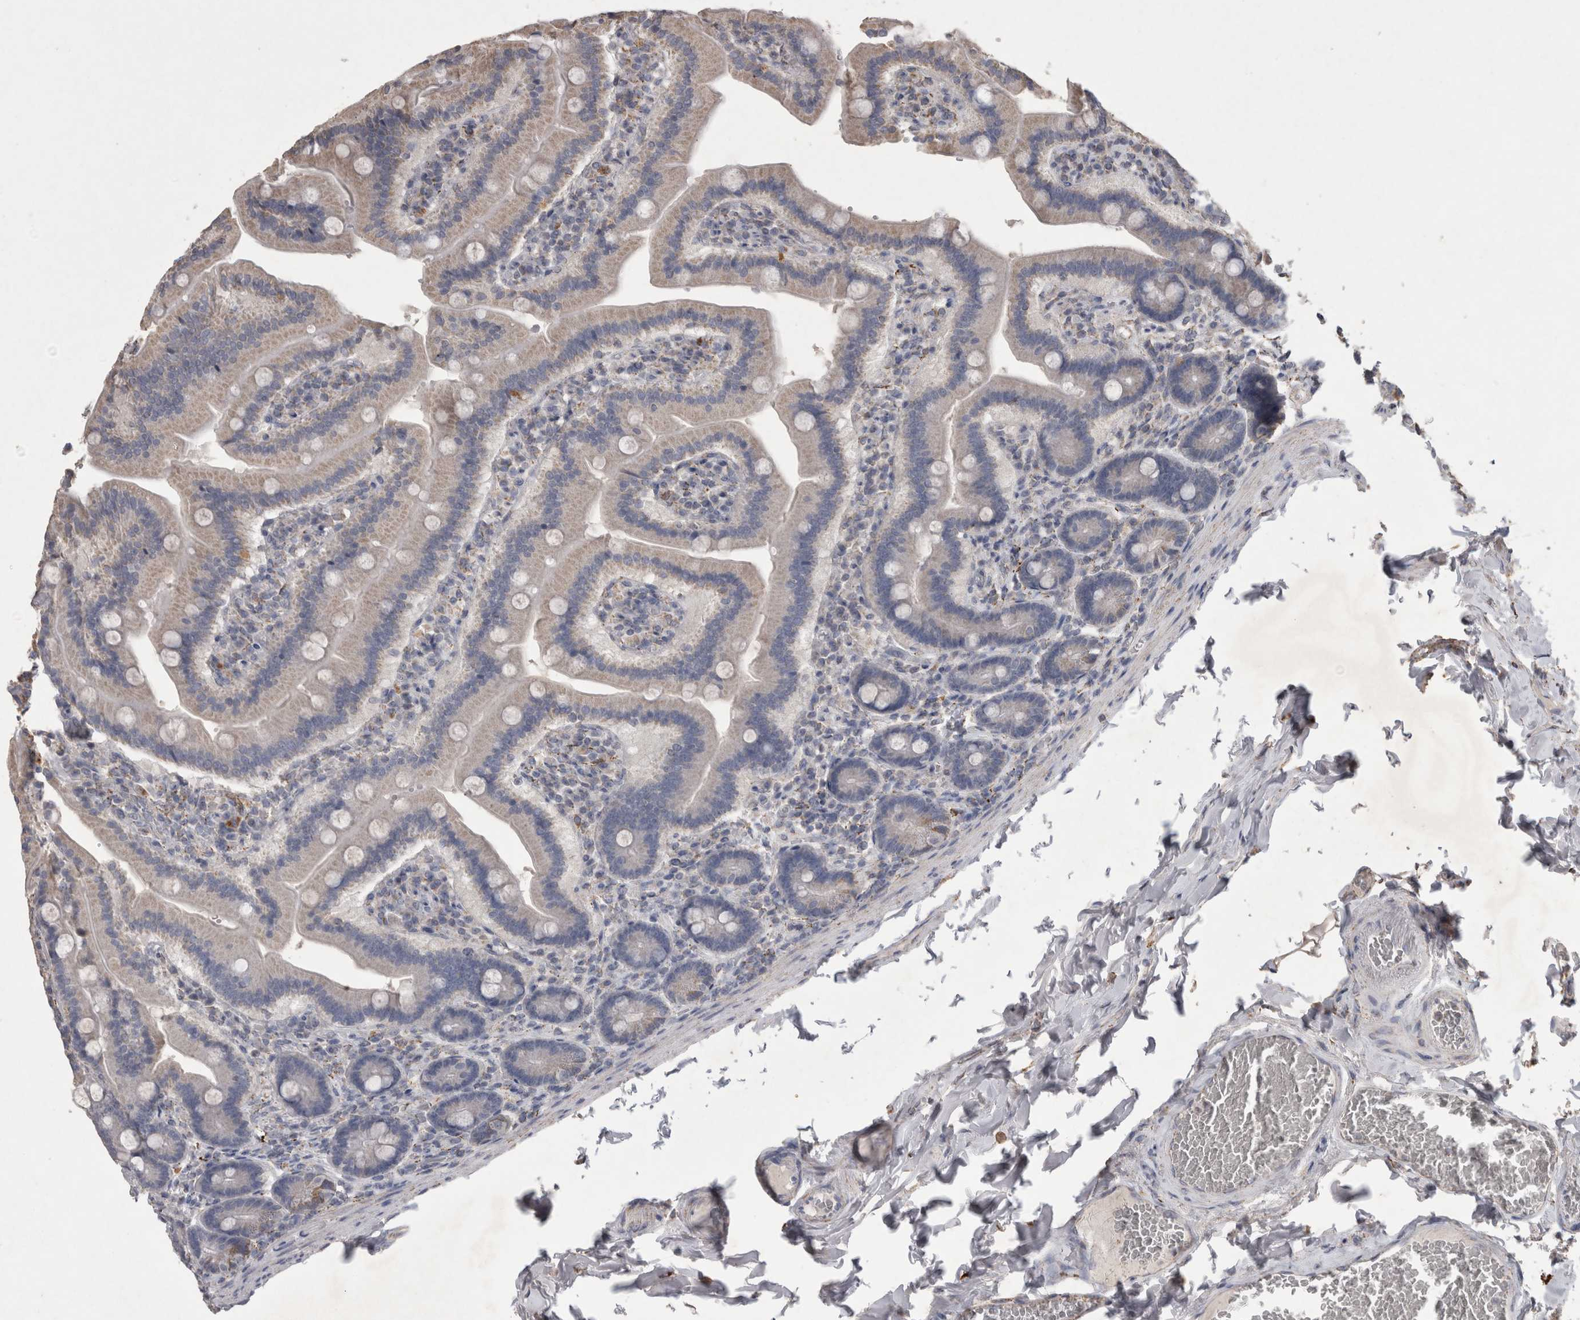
{"staining": {"intensity": "weak", "quantity": "25%-75%", "location": "cytoplasmic/membranous"}, "tissue": "duodenum", "cell_type": "Glandular cells", "image_type": "normal", "snomed": [{"axis": "morphology", "description": "Normal tissue, NOS"}, {"axis": "topography", "description": "Duodenum"}], "caption": "Immunohistochemistry (IHC) photomicrograph of normal duodenum: human duodenum stained using immunohistochemistry (IHC) displays low levels of weak protein expression localized specifically in the cytoplasmic/membranous of glandular cells, appearing as a cytoplasmic/membranous brown color.", "gene": "DKK3", "patient": {"sex": "female", "age": 62}}